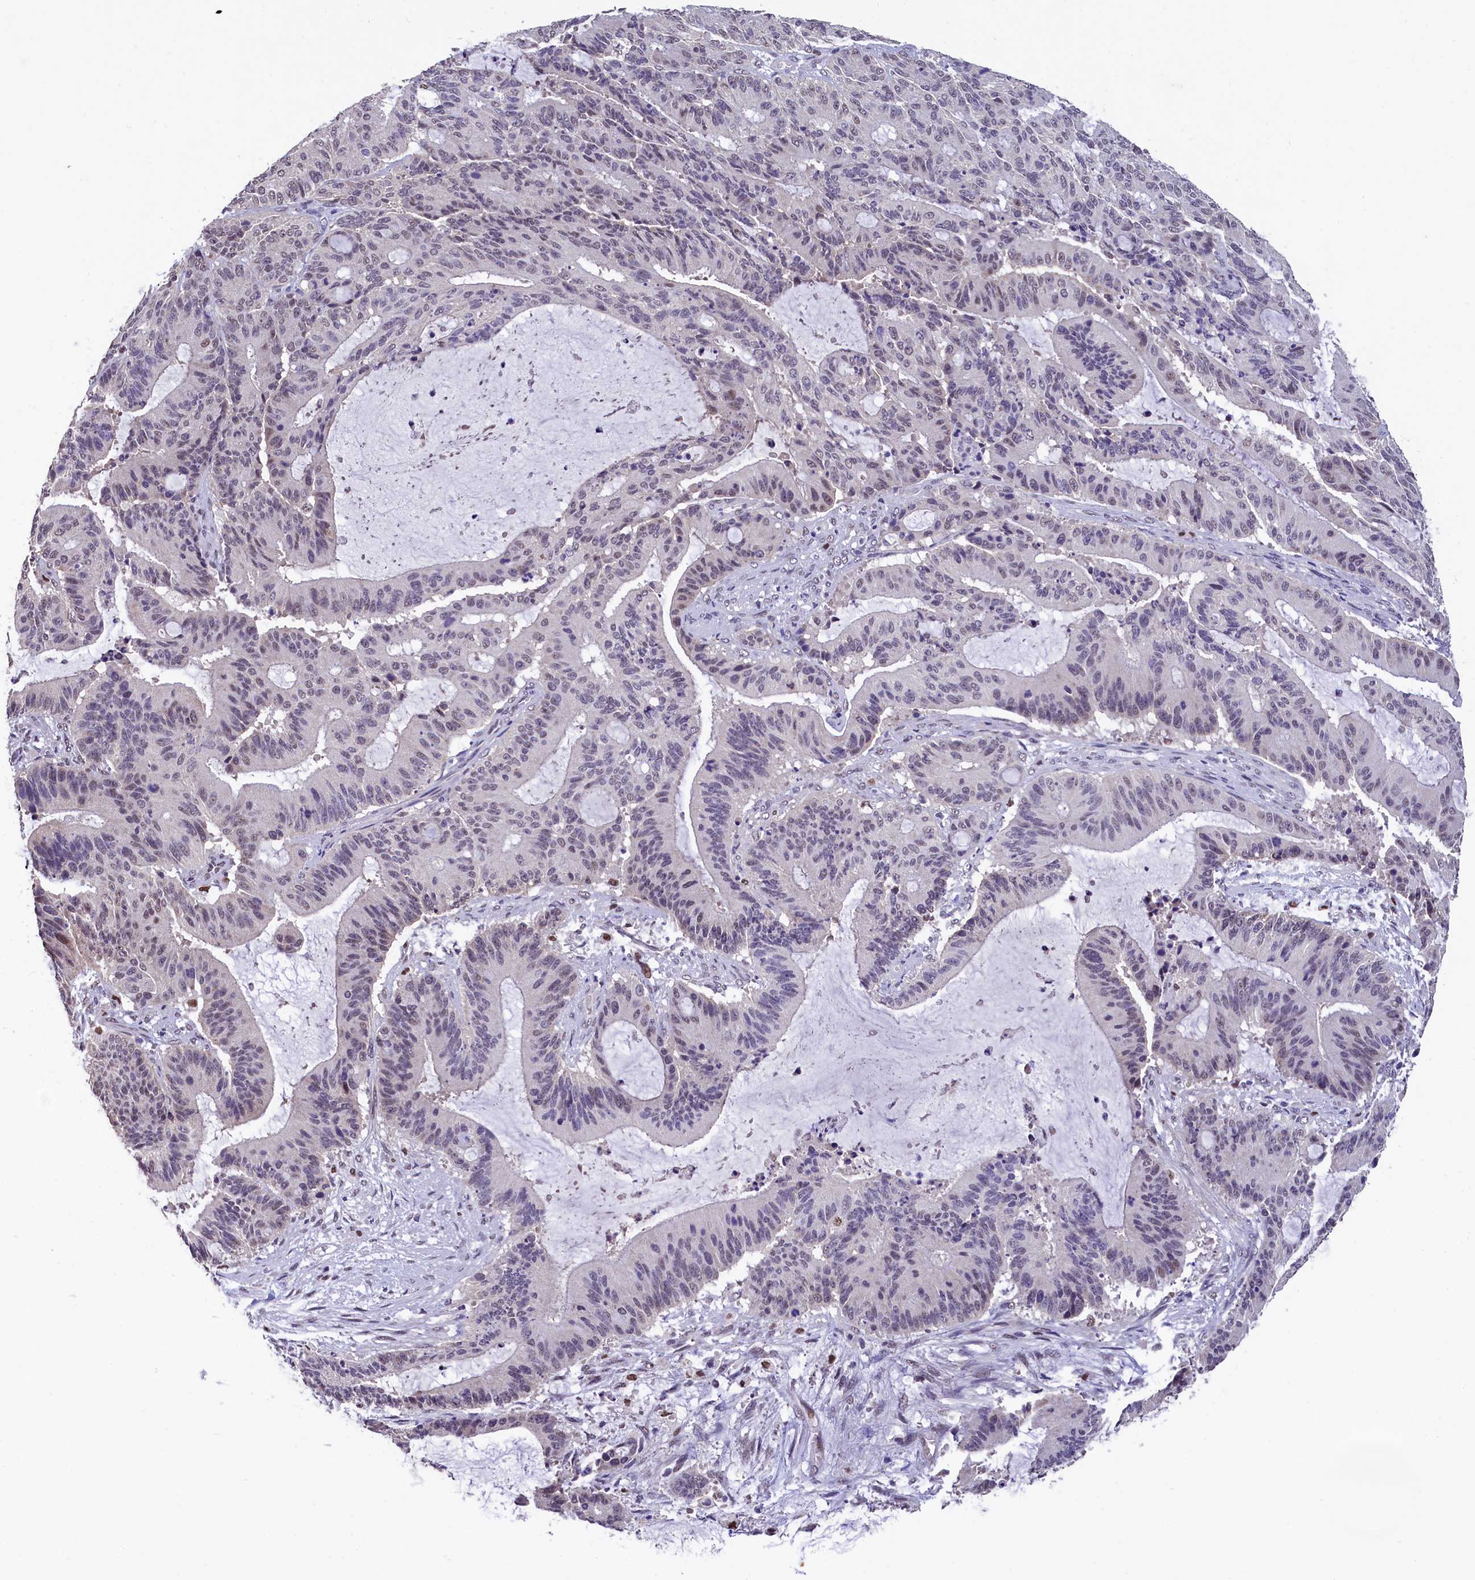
{"staining": {"intensity": "weak", "quantity": "<25%", "location": "nuclear"}, "tissue": "liver cancer", "cell_type": "Tumor cells", "image_type": "cancer", "snomed": [{"axis": "morphology", "description": "Normal tissue, NOS"}, {"axis": "morphology", "description": "Cholangiocarcinoma"}, {"axis": "topography", "description": "Liver"}, {"axis": "topography", "description": "Peripheral nerve tissue"}], "caption": "High magnification brightfield microscopy of liver cholangiocarcinoma stained with DAB (brown) and counterstained with hematoxylin (blue): tumor cells show no significant positivity.", "gene": "HECTD4", "patient": {"sex": "female", "age": 73}}